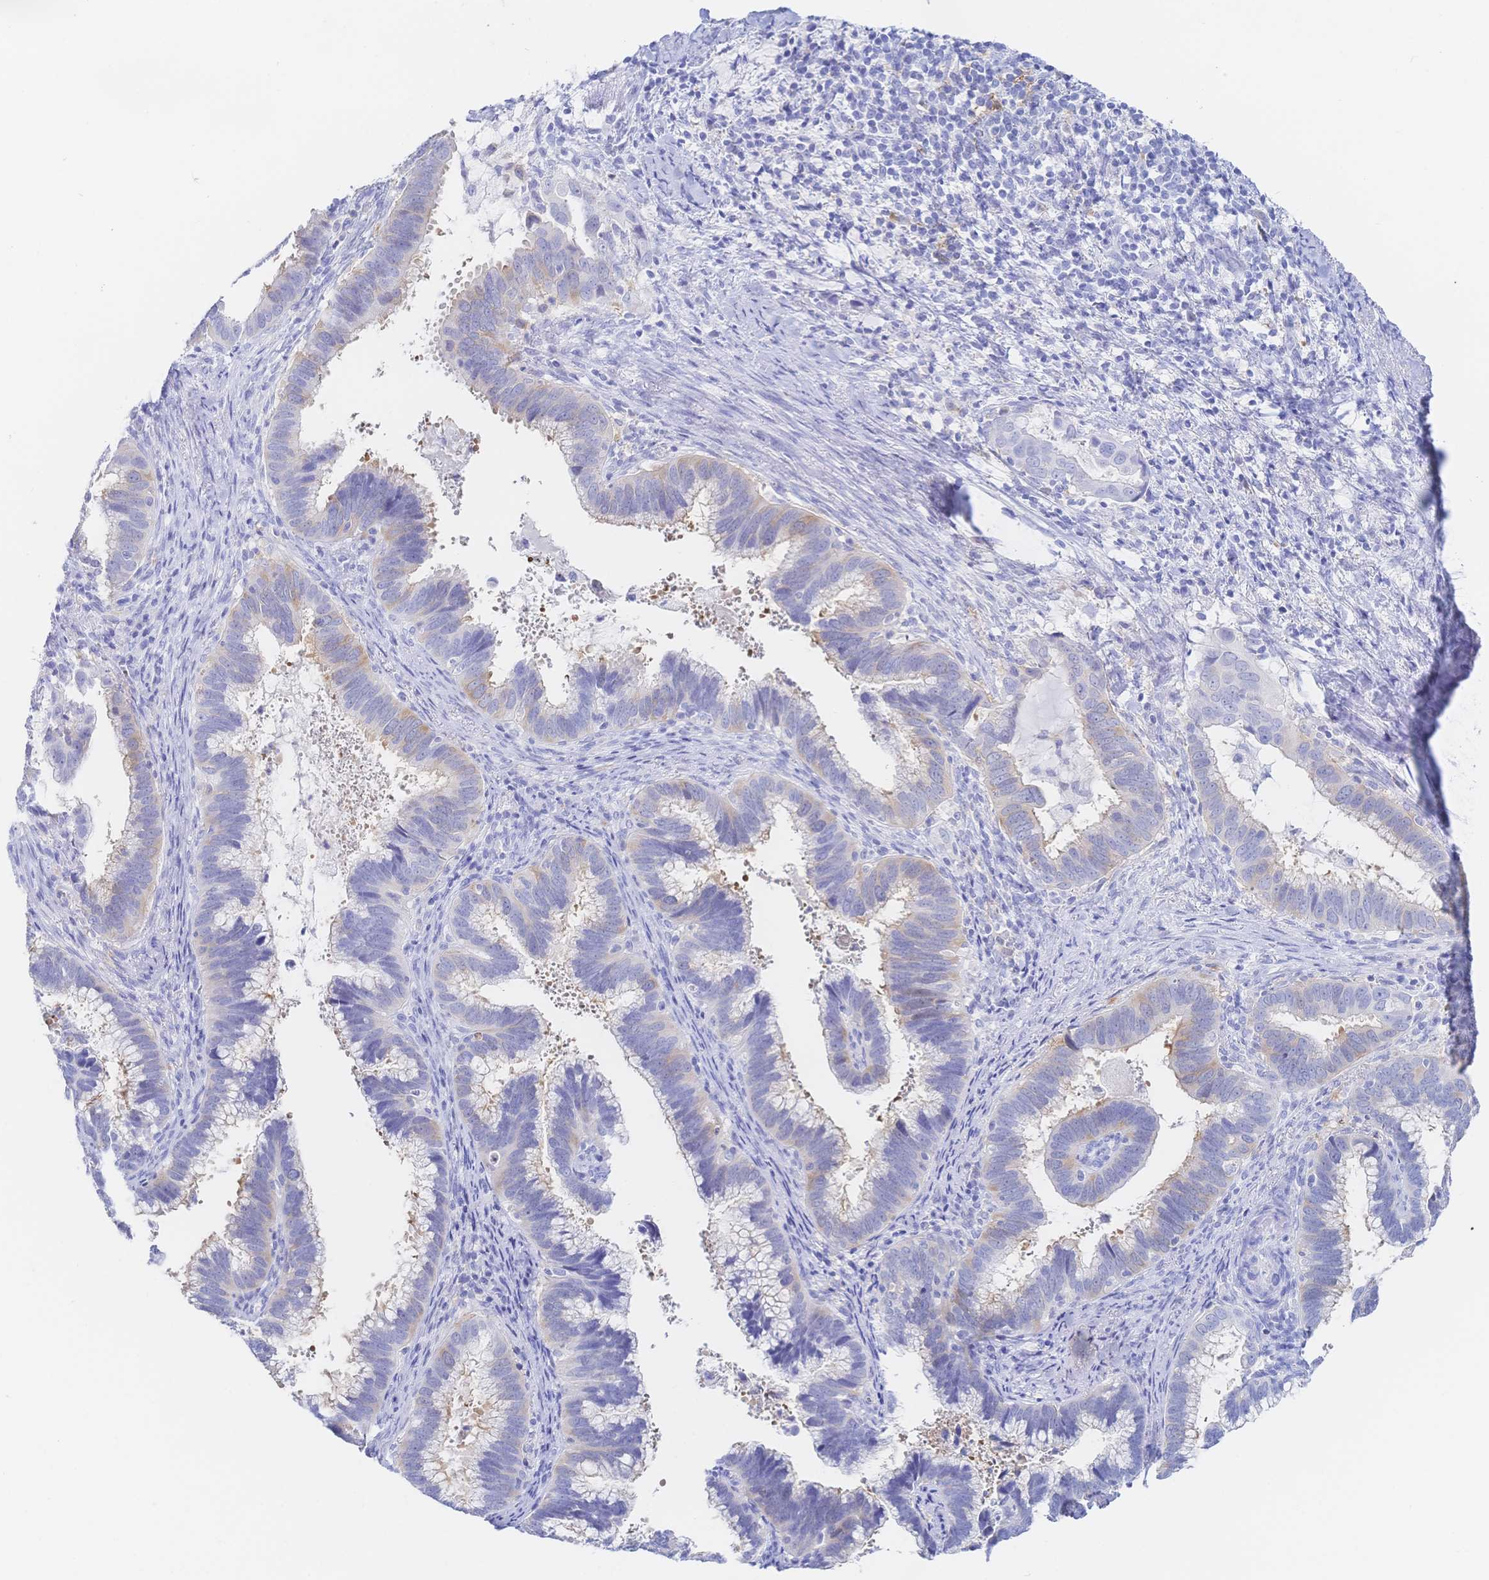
{"staining": {"intensity": "weak", "quantity": "<25%", "location": "cytoplasmic/membranous"}, "tissue": "cervical cancer", "cell_type": "Tumor cells", "image_type": "cancer", "snomed": [{"axis": "morphology", "description": "Adenocarcinoma, NOS"}, {"axis": "topography", "description": "Cervix"}], "caption": "A high-resolution histopathology image shows immunohistochemistry staining of adenocarcinoma (cervical), which demonstrates no significant staining in tumor cells.", "gene": "RRM1", "patient": {"sex": "female", "age": 56}}